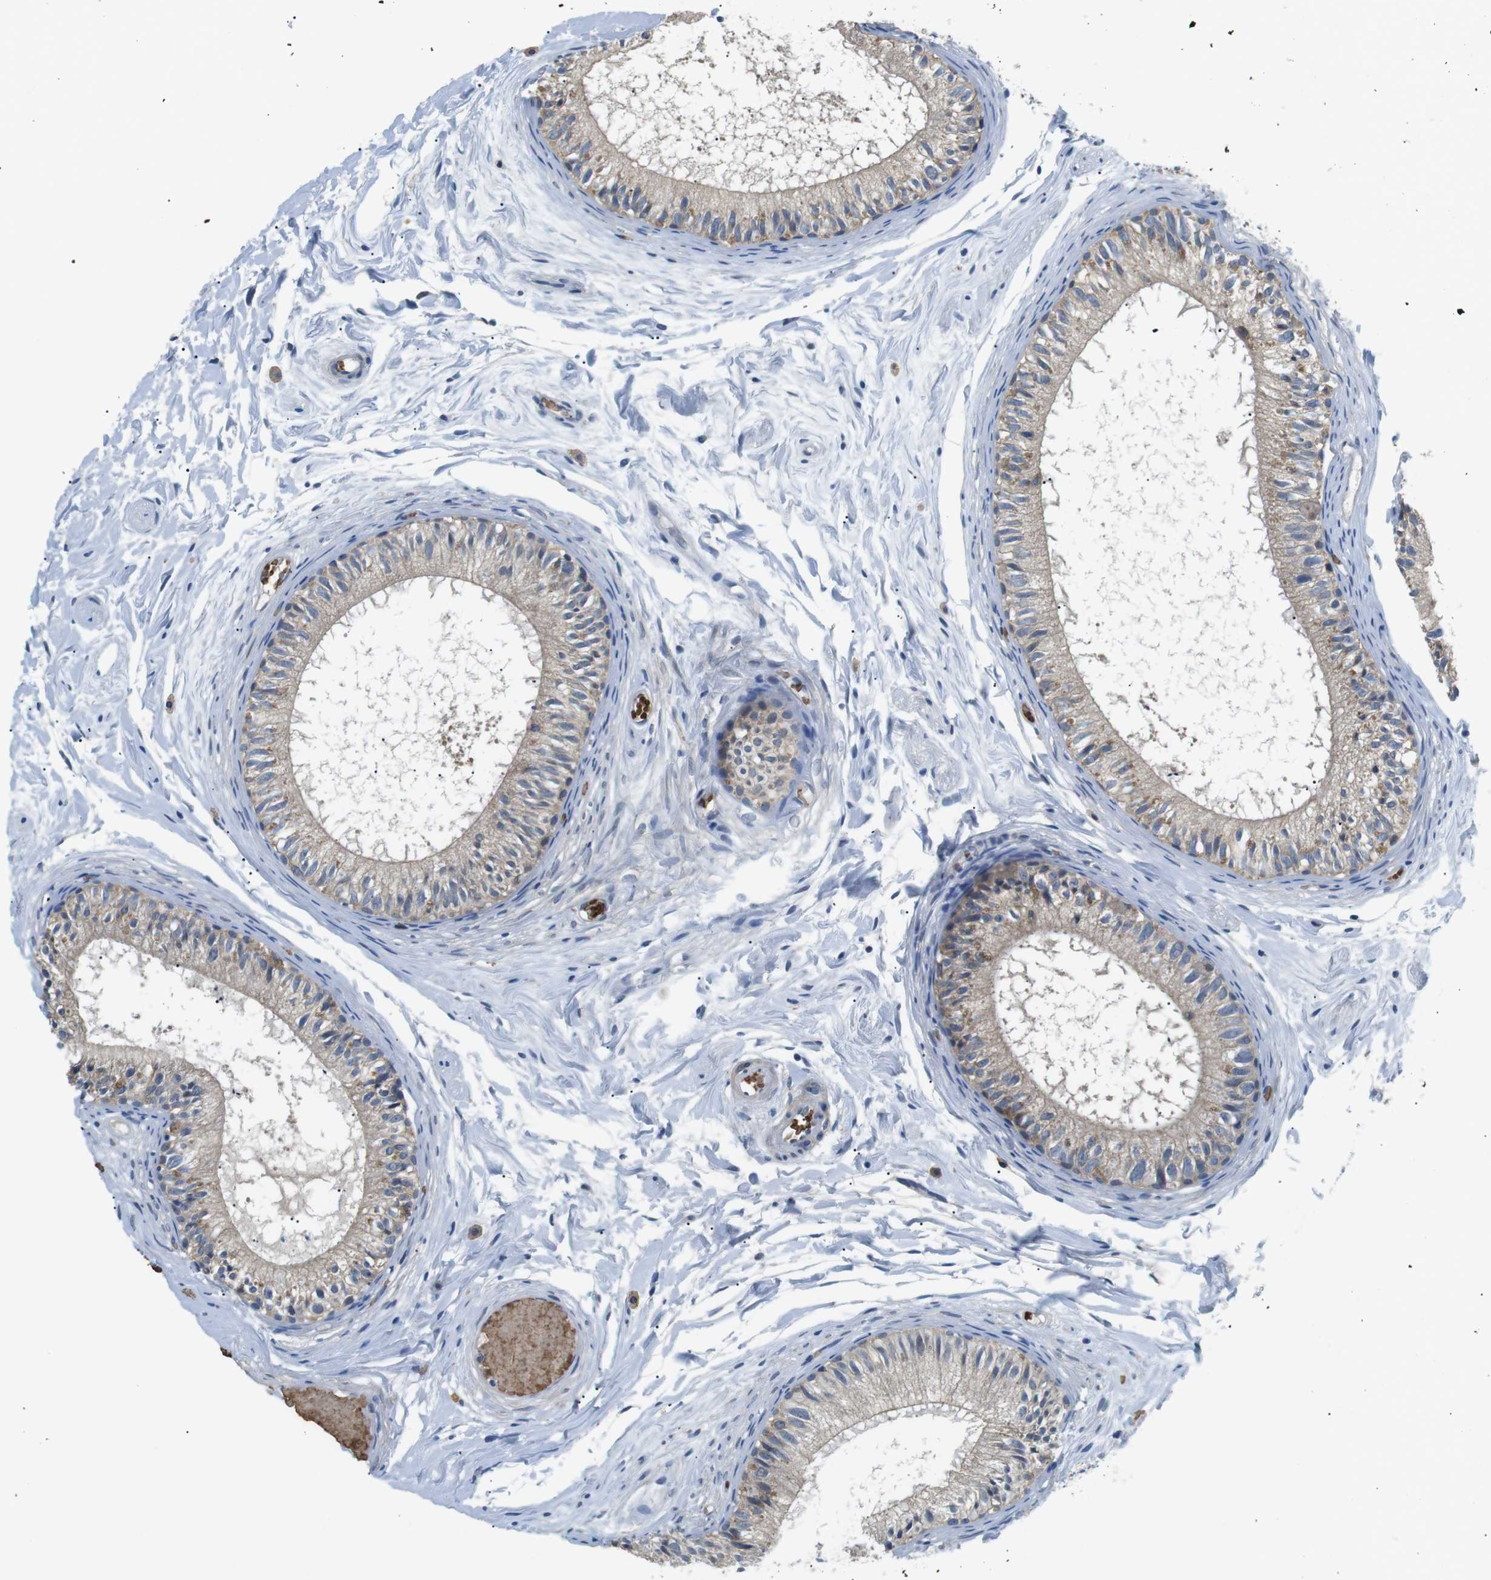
{"staining": {"intensity": "weak", "quantity": ">75%", "location": "cytoplasmic/membranous"}, "tissue": "epididymis", "cell_type": "Glandular cells", "image_type": "normal", "snomed": [{"axis": "morphology", "description": "Normal tissue, NOS"}, {"axis": "topography", "description": "Epididymis"}], "caption": "This micrograph demonstrates benign epididymis stained with immunohistochemistry (IHC) to label a protein in brown. The cytoplasmic/membranous of glandular cells show weak positivity for the protein. Nuclei are counter-stained blue.", "gene": "WSCD1", "patient": {"sex": "male", "age": 46}}